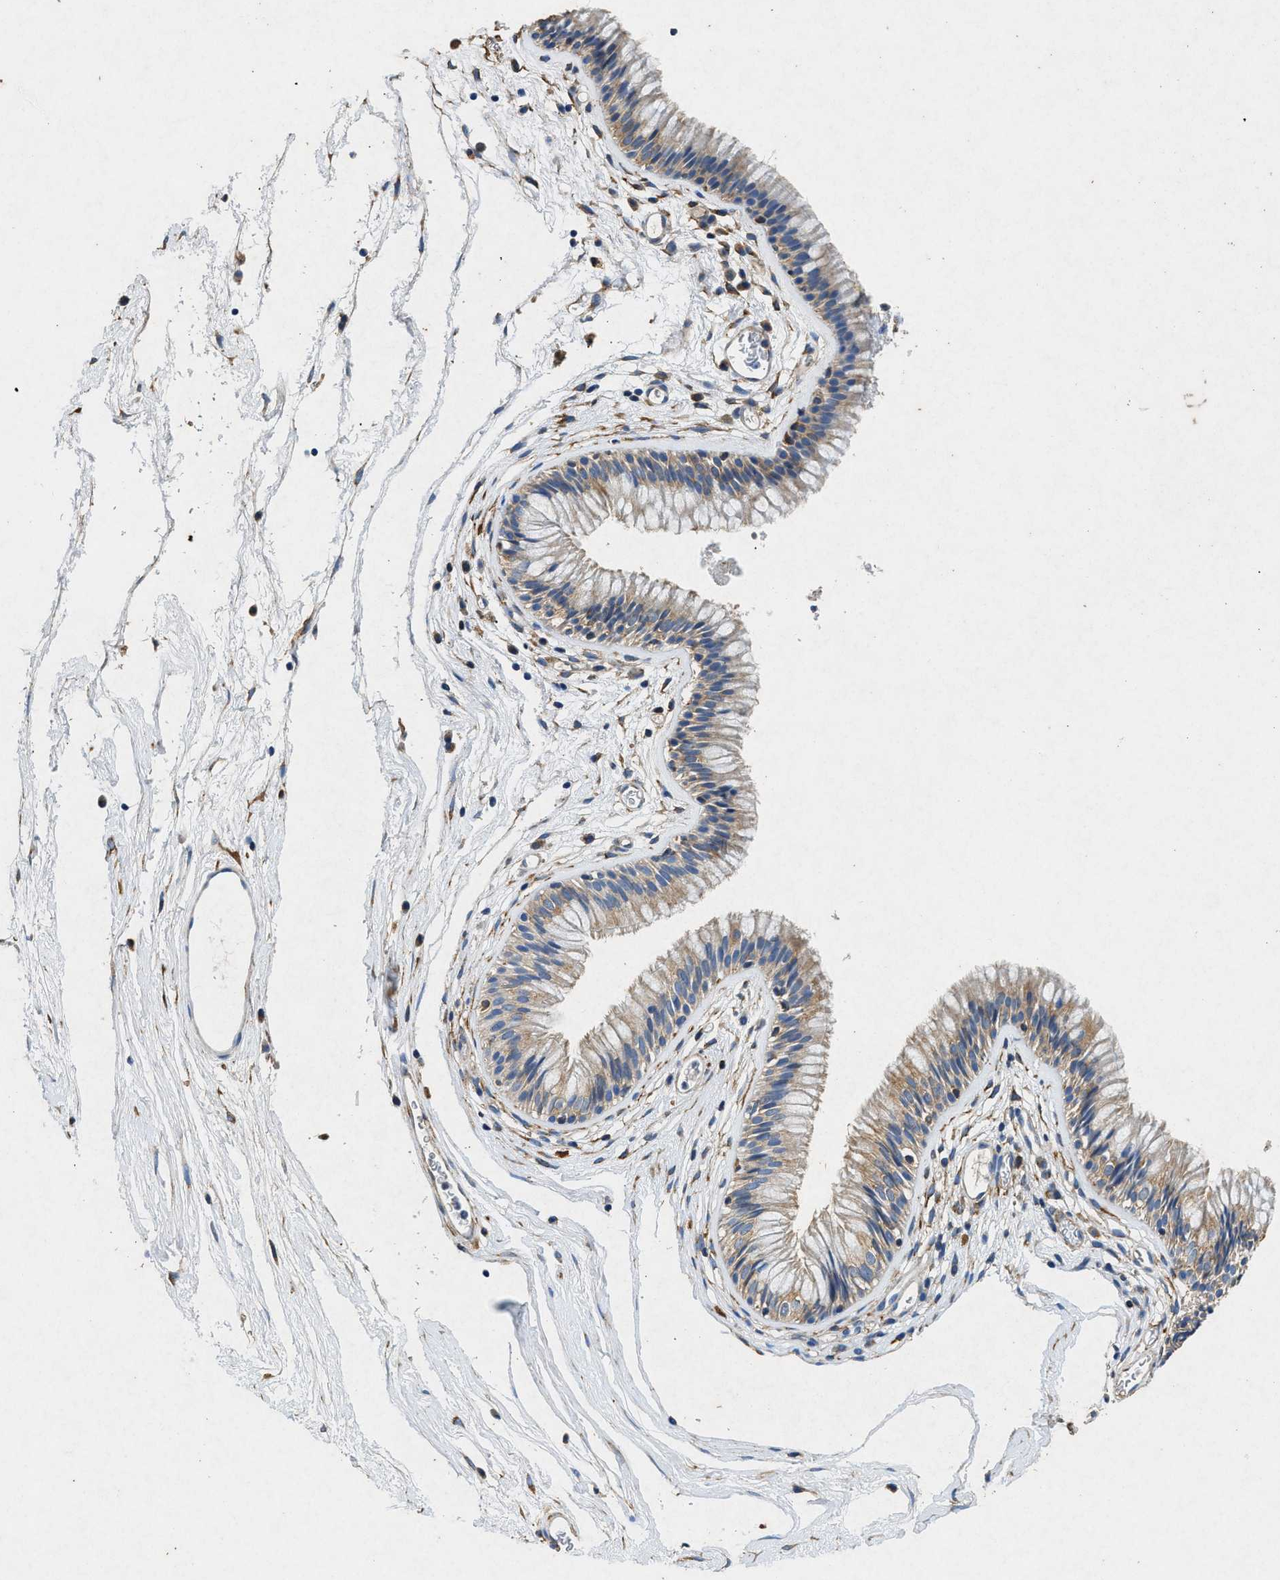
{"staining": {"intensity": "weak", "quantity": ">75%", "location": "cytoplasmic/membranous"}, "tissue": "nasopharynx", "cell_type": "Respiratory epithelial cells", "image_type": "normal", "snomed": [{"axis": "morphology", "description": "Normal tissue, NOS"}, {"axis": "morphology", "description": "Inflammation, NOS"}, {"axis": "topography", "description": "Nasopharynx"}], "caption": "A high-resolution image shows immunohistochemistry staining of benign nasopharynx, which exhibits weak cytoplasmic/membranous staining in approximately >75% of respiratory epithelial cells. (DAB IHC with brightfield microscopy, high magnification).", "gene": "CDK15", "patient": {"sex": "male", "age": 48}}